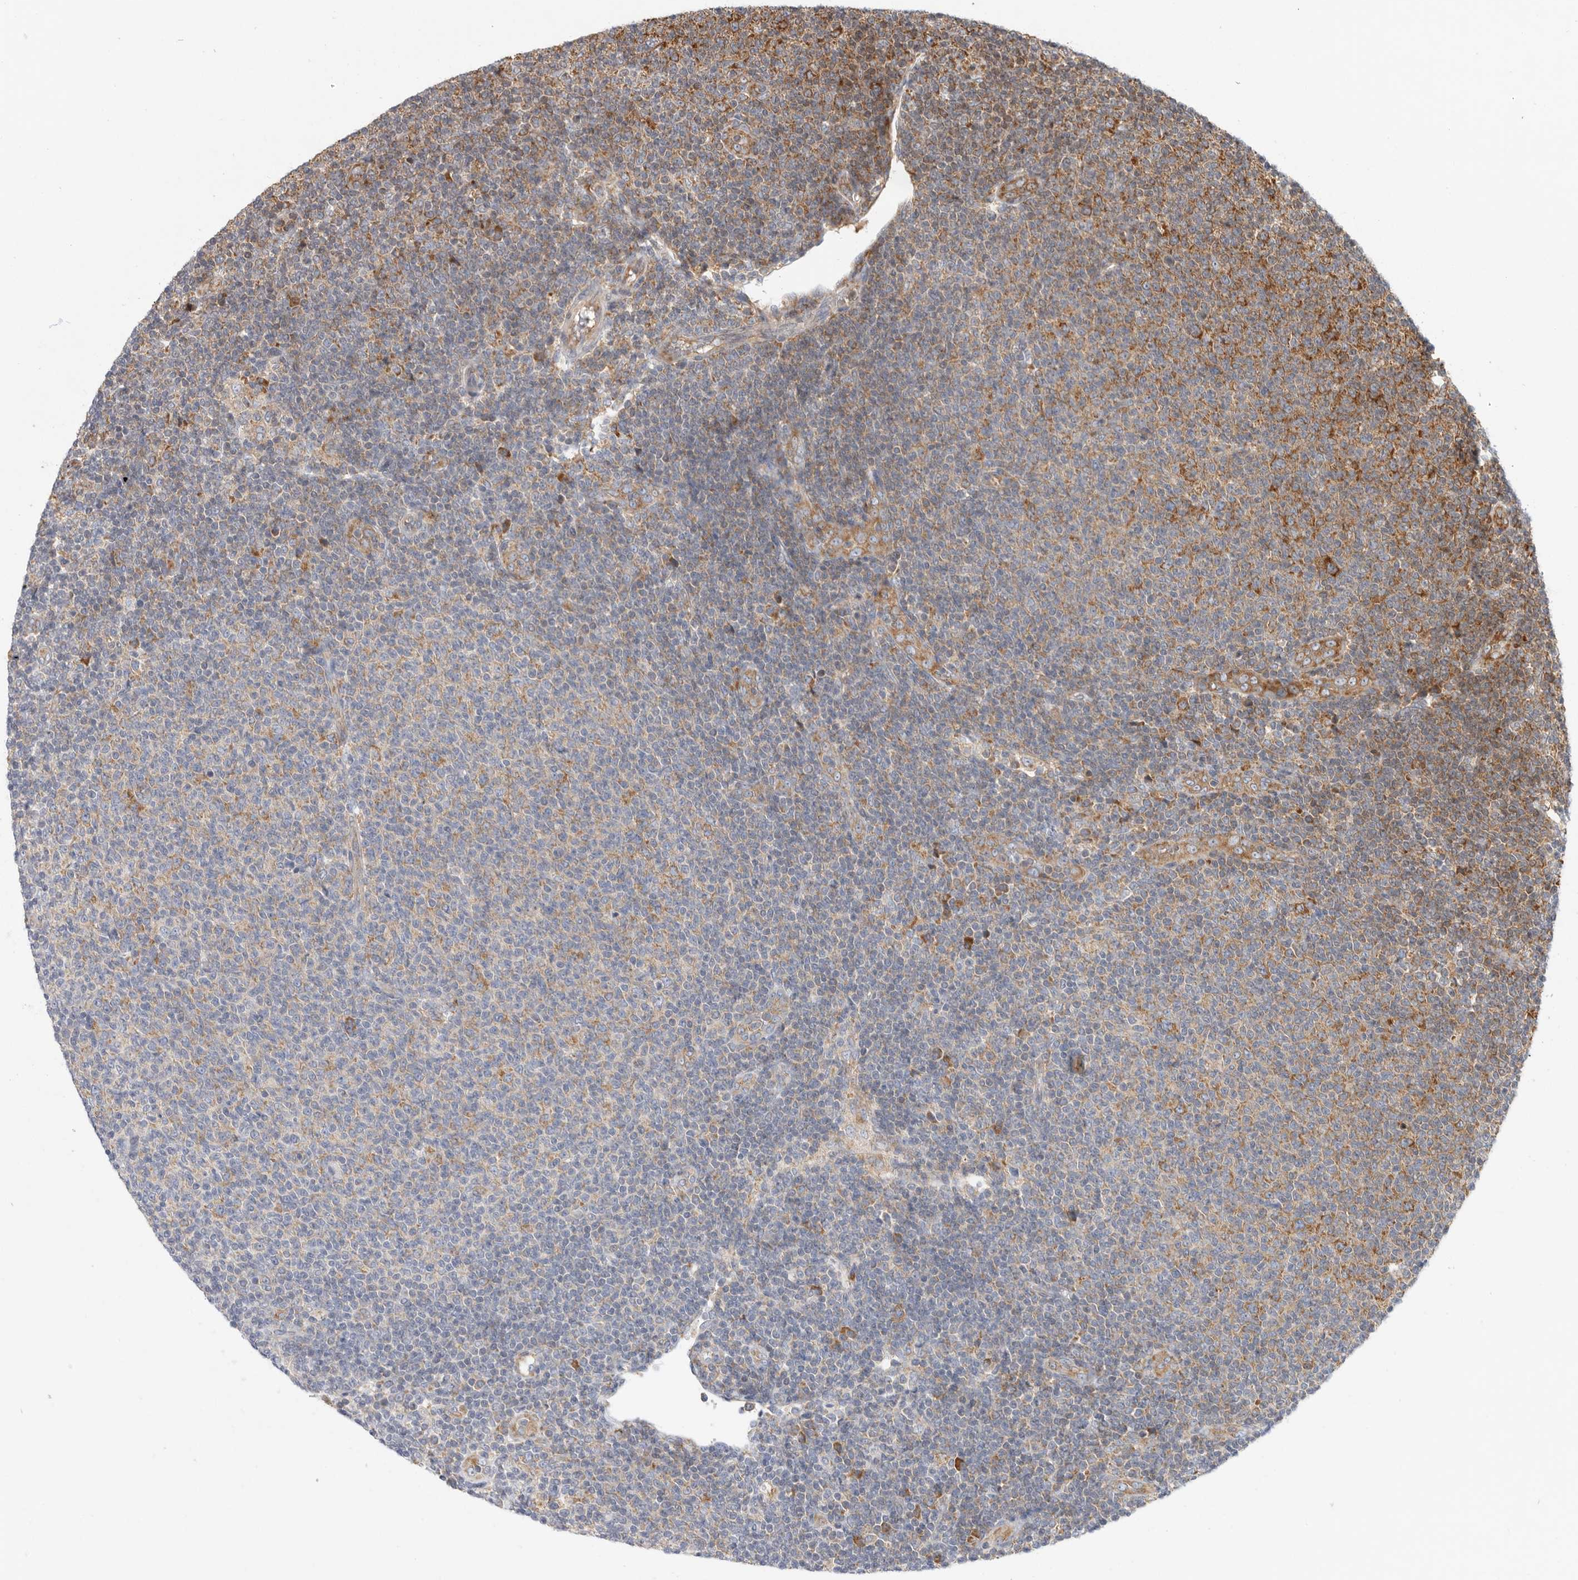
{"staining": {"intensity": "moderate", "quantity": "<25%", "location": "cytoplasmic/membranous"}, "tissue": "lymphoma", "cell_type": "Tumor cells", "image_type": "cancer", "snomed": [{"axis": "morphology", "description": "Malignant lymphoma, non-Hodgkin's type, Low grade"}, {"axis": "topography", "description": "Lymph node"}], "caption": "Protein analysis of lymphoma tissue displays moderate cytoplasmic/membranous positivity in approximately <25% of tumor cells.", "gene": "FZD3", "patient": {"sex": "male", "age": 66}}